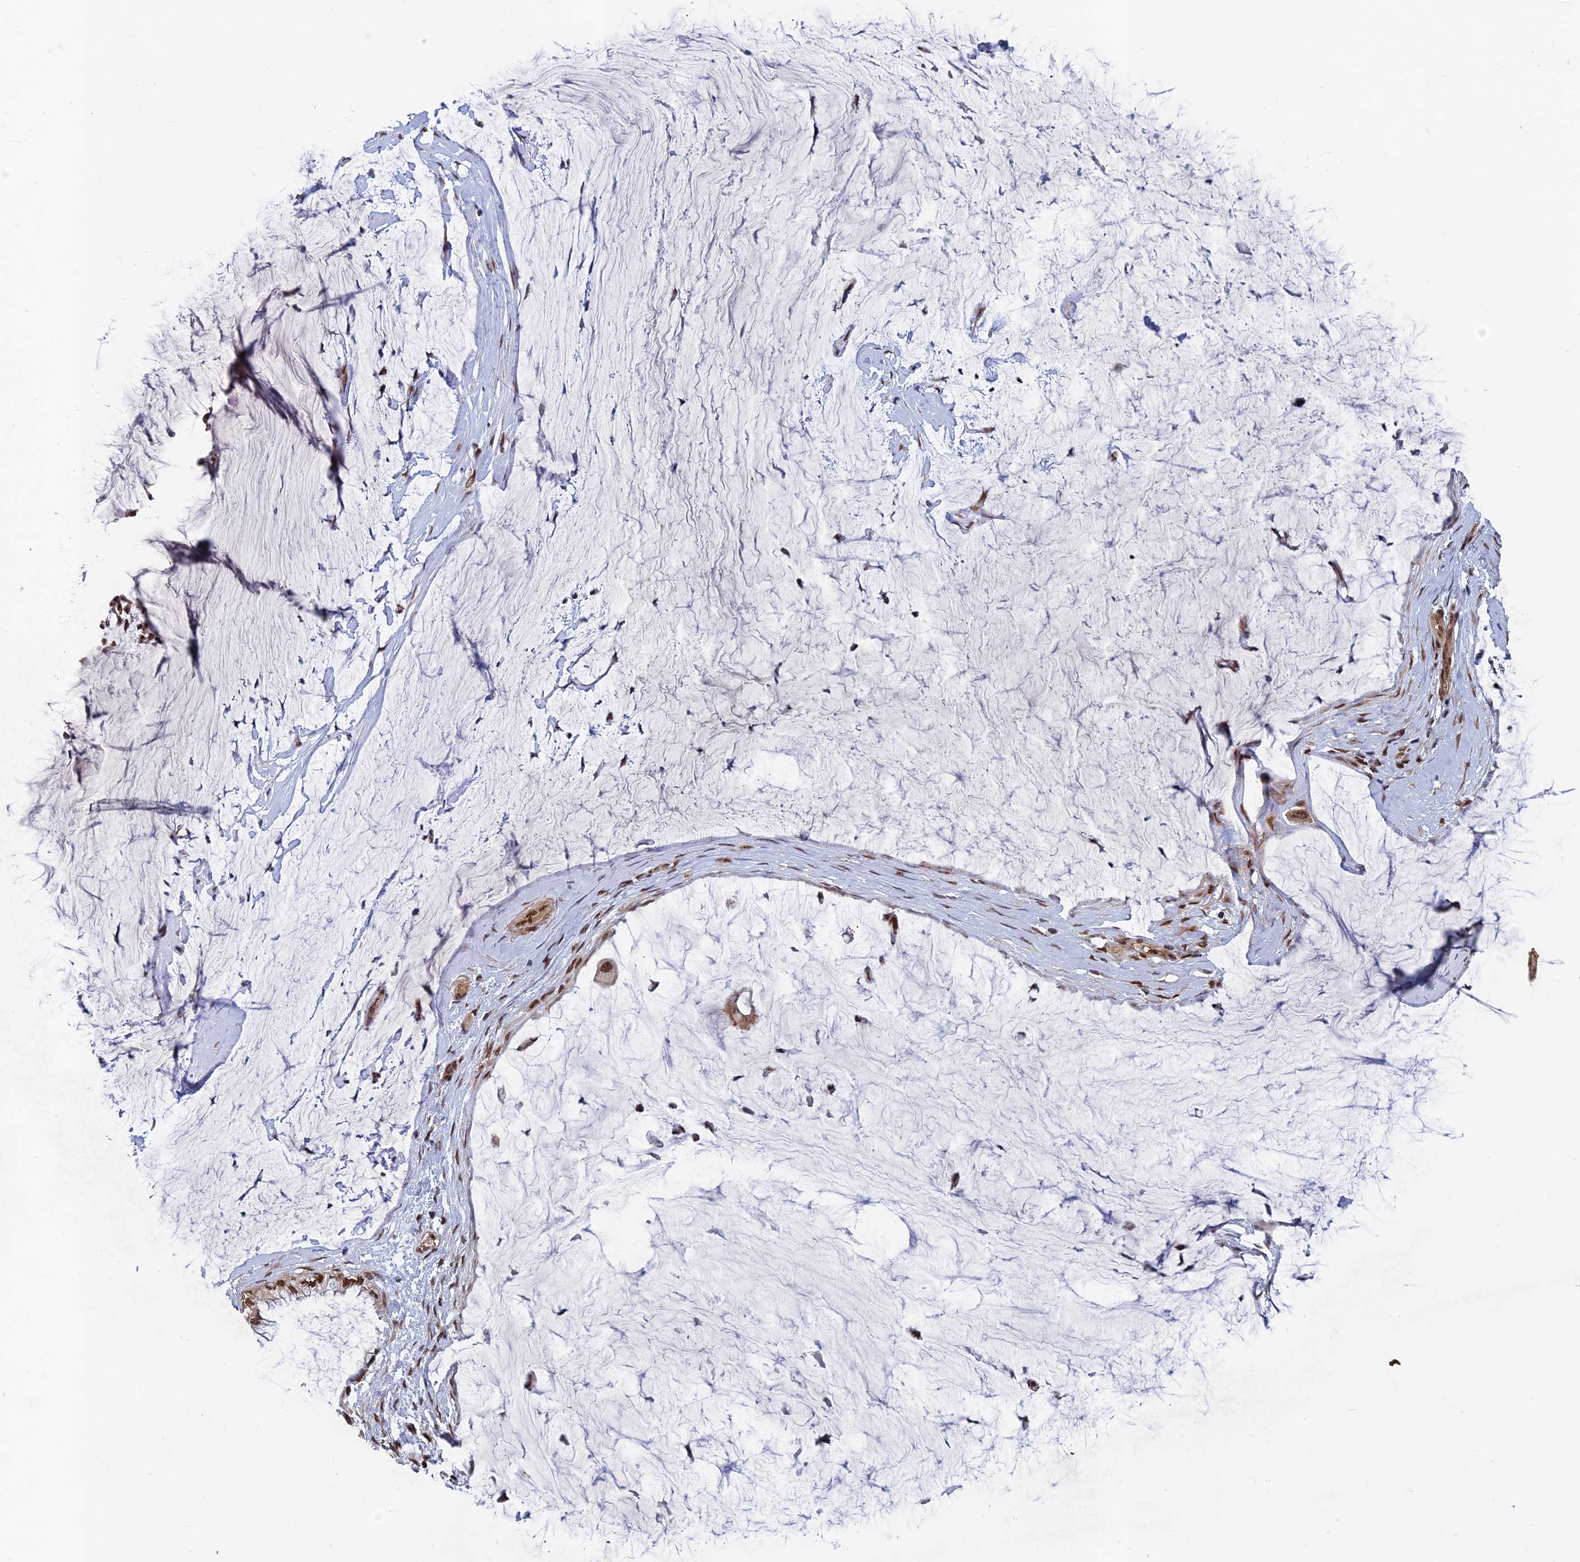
{"staining": {"intensity": "moderate", "quantity": ">75%", "location": "nuclear"}, "tissue": "ovarian cancer", "cell_type": "Tumor cells", "image_type": "cancer", "snomed": [{"axis": "morphology", "description": "Cystadenocarcinoma, mucinous, NOS"}, {"axis": "topography", "description": "Ovary"}], "caption": "The immunohistochemical stain labels moderate nuclear staining in tumor cells of ovarian mucinous cystadenocarcinoma tissue.", "gene": "FAM53C", "patient": {"sex": "female", "age": 39}}